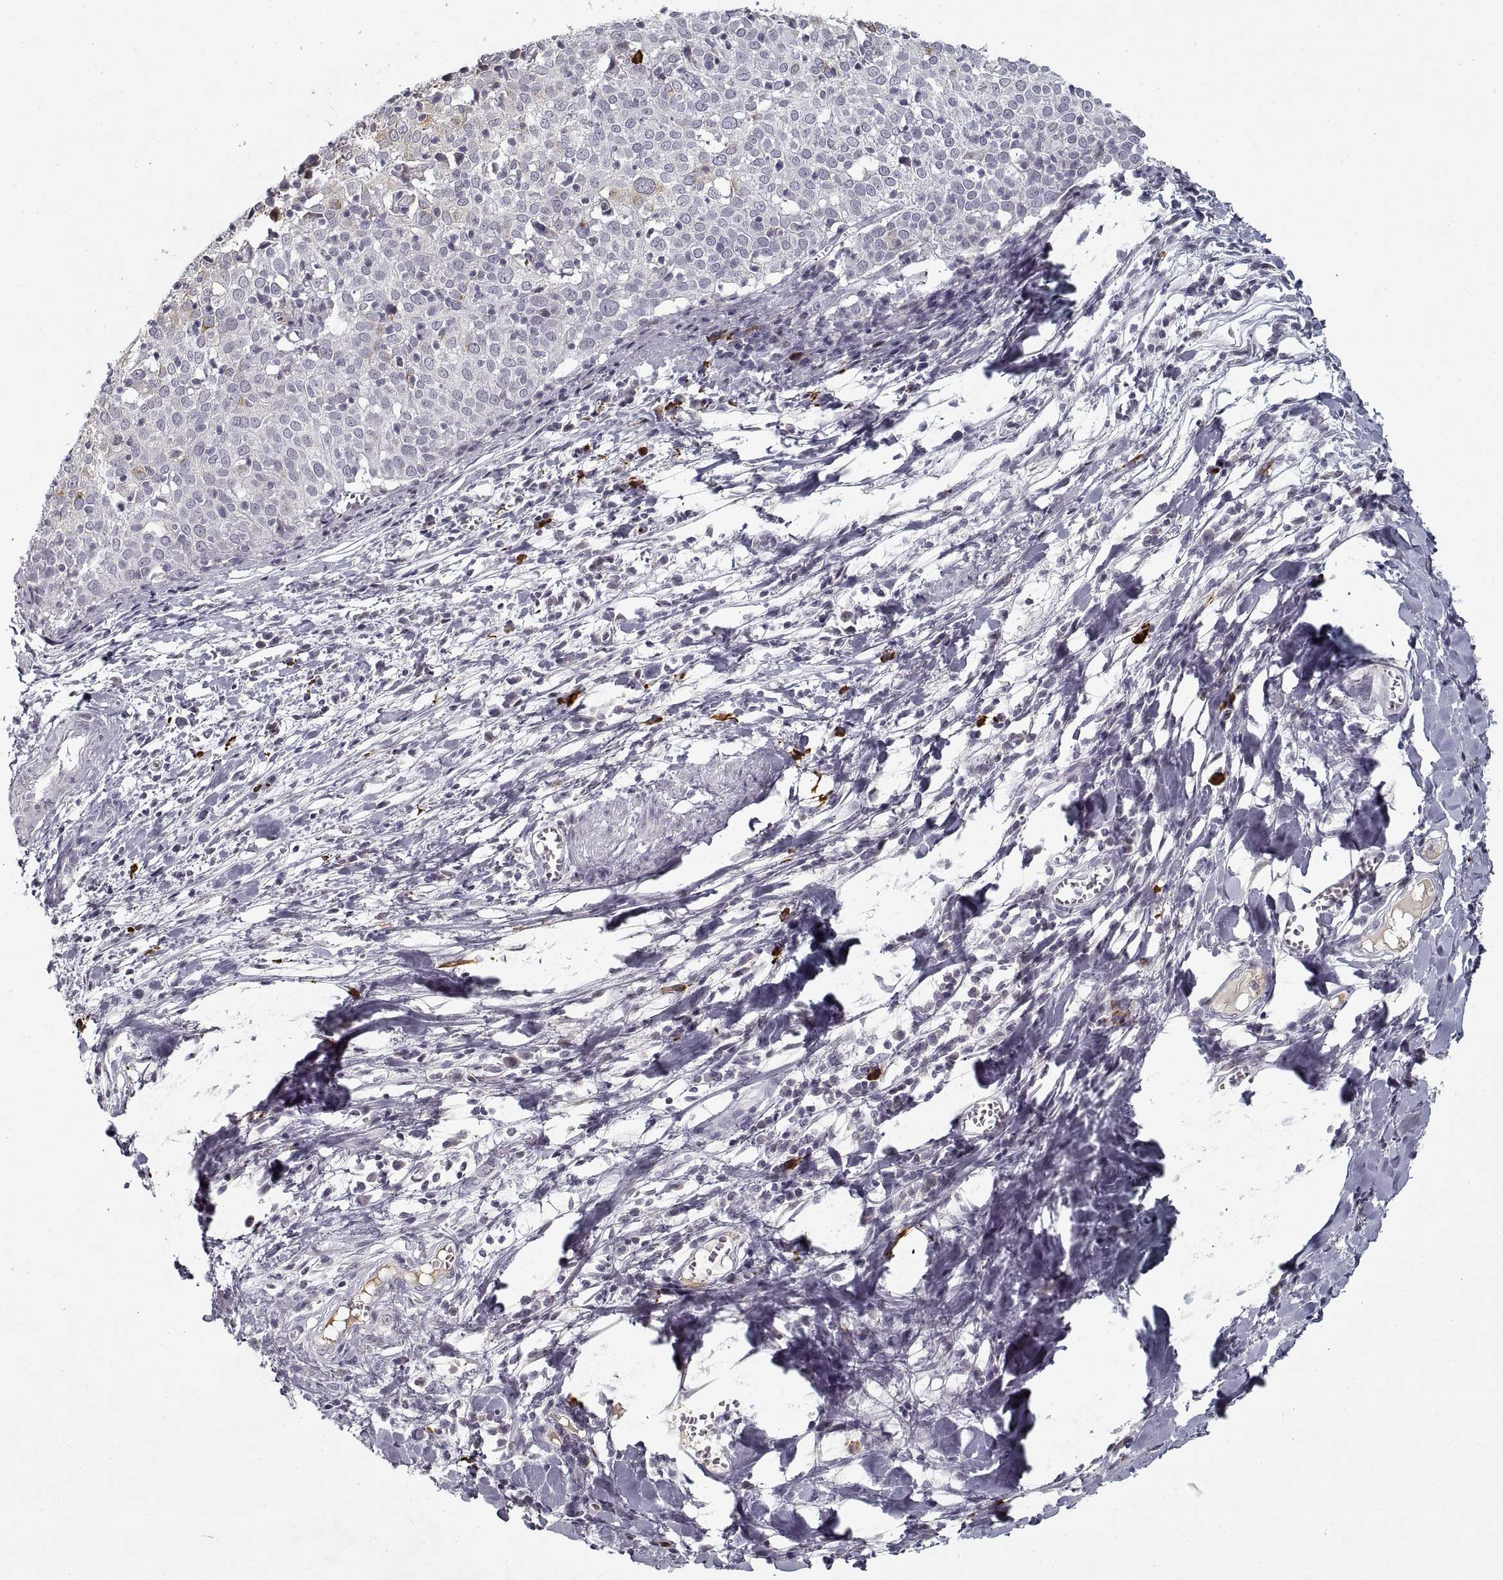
{"staining": {"intensity": "negative", "quantity": "none", "location": "none"}, "tissue": "cervical cancer", "cell_type": "Tumor cells", "image_type": "cancer", "snomed": [{"axis": "morphology", "description": "Squamous cell carcinoma, NOS"}, {"axis": "topography", "description": "Cervix"}], "caption": "Tumor cells are negative for protein expression in human cervical squamous cell carcinoma. (Brightfield microscopy of DAB (3,3'-diaminobenzidine) immunohistochemistry at high magnification).", "gene": "GAD2", "patient": {"sex": "female", "age": 39}}